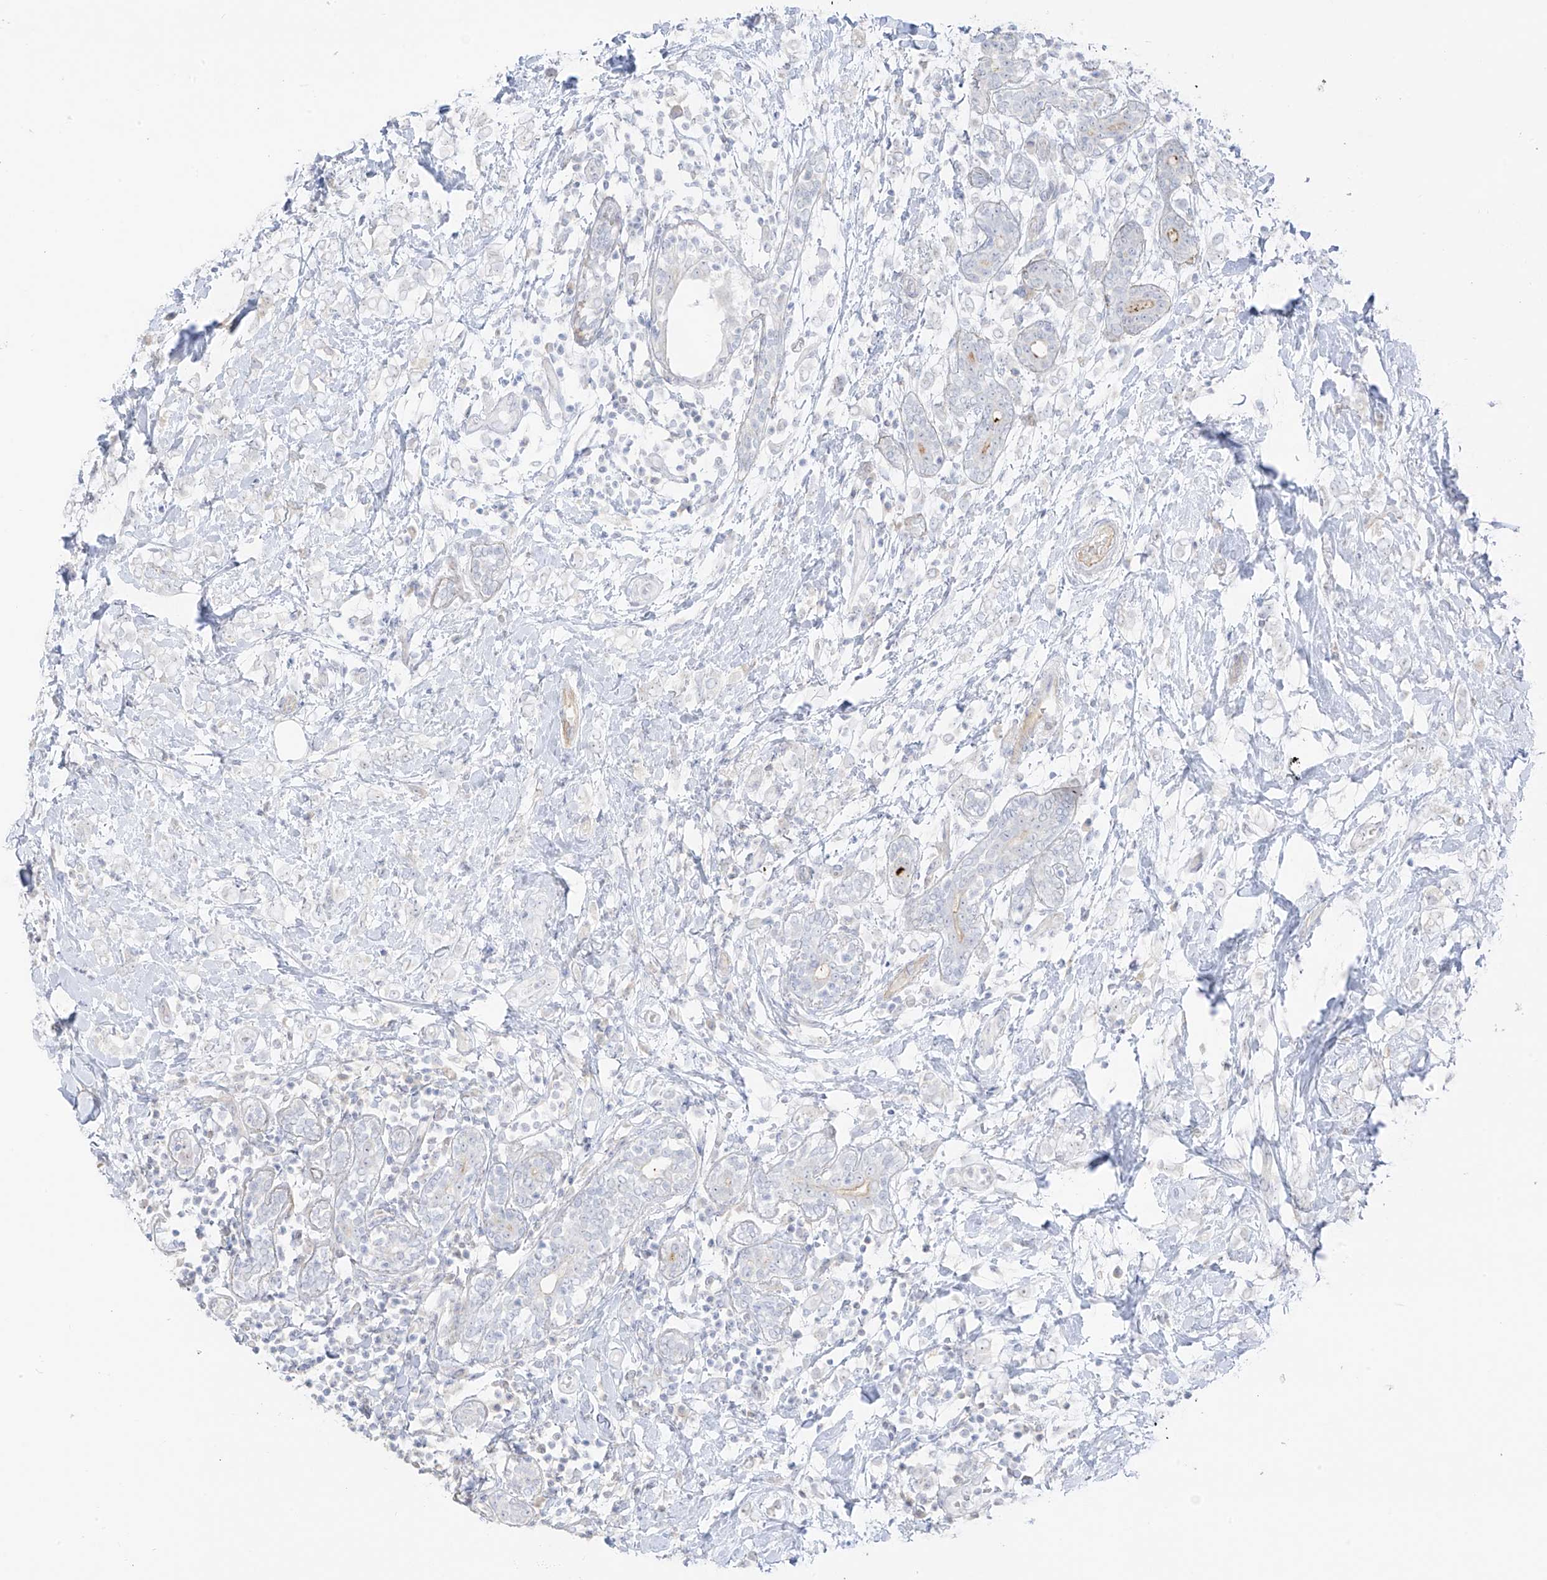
{"staining": {"intensity": "negative", "quantity": "none", "location": "none"}, "tissue": "breast cancer", "cell_type": "Tumor cells", "image_type": "cancer", "snomed": [{"axis": "morphology", "description": "Normal tissue, NOS"}, {"axis": "morphology", "description": "Lobular carcinoma"}, {"axis": "topography", "description": "Breast"}], "caption": "This is an IHC photomicrograph of human breast cancer (lobular carcinoma). There is no expression in tumor cells.", "gene": "C11orf87", "patient": {"sex": "female", "age": 47}}